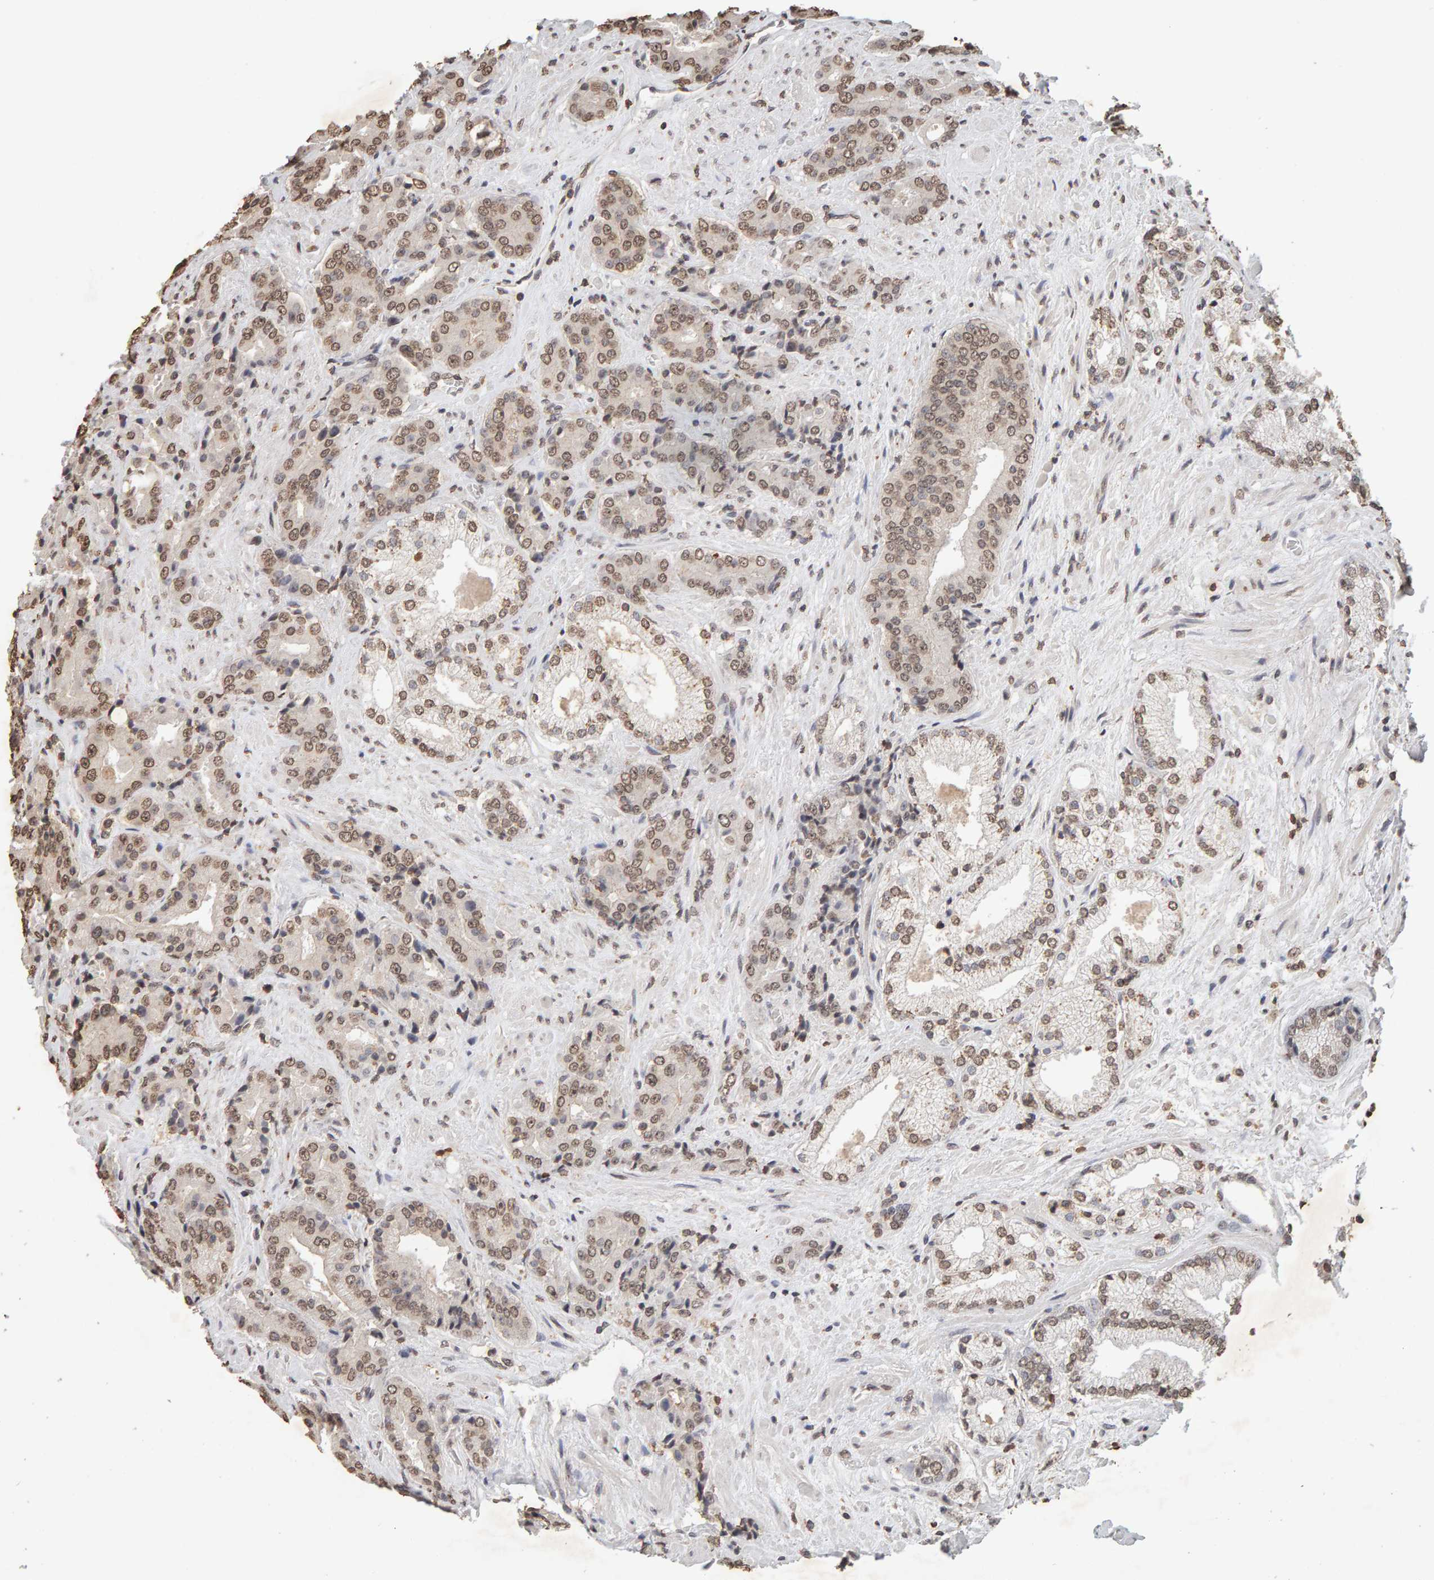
{"staining": {"intensity": "weak", "quantity": ">75%", "location": "nuclear"}, "tissue": "prostate cancer", "cell_type": "Tumor cells", "image_type": "cancer", "snomed": [{"axis": "morphology", "description": "Adenocarcinoma, High grade"}, {"axis": "topography", "description": "Prostate"}], "caption": "Approximately >75% of tumor cells in prostate high-grade adenocarcinoma show weak nuclear protein staining as visualized by brown immunohistochemical staining.", "gene": "DNAJB5", "patient": {"sex": "male", "age": 71}}